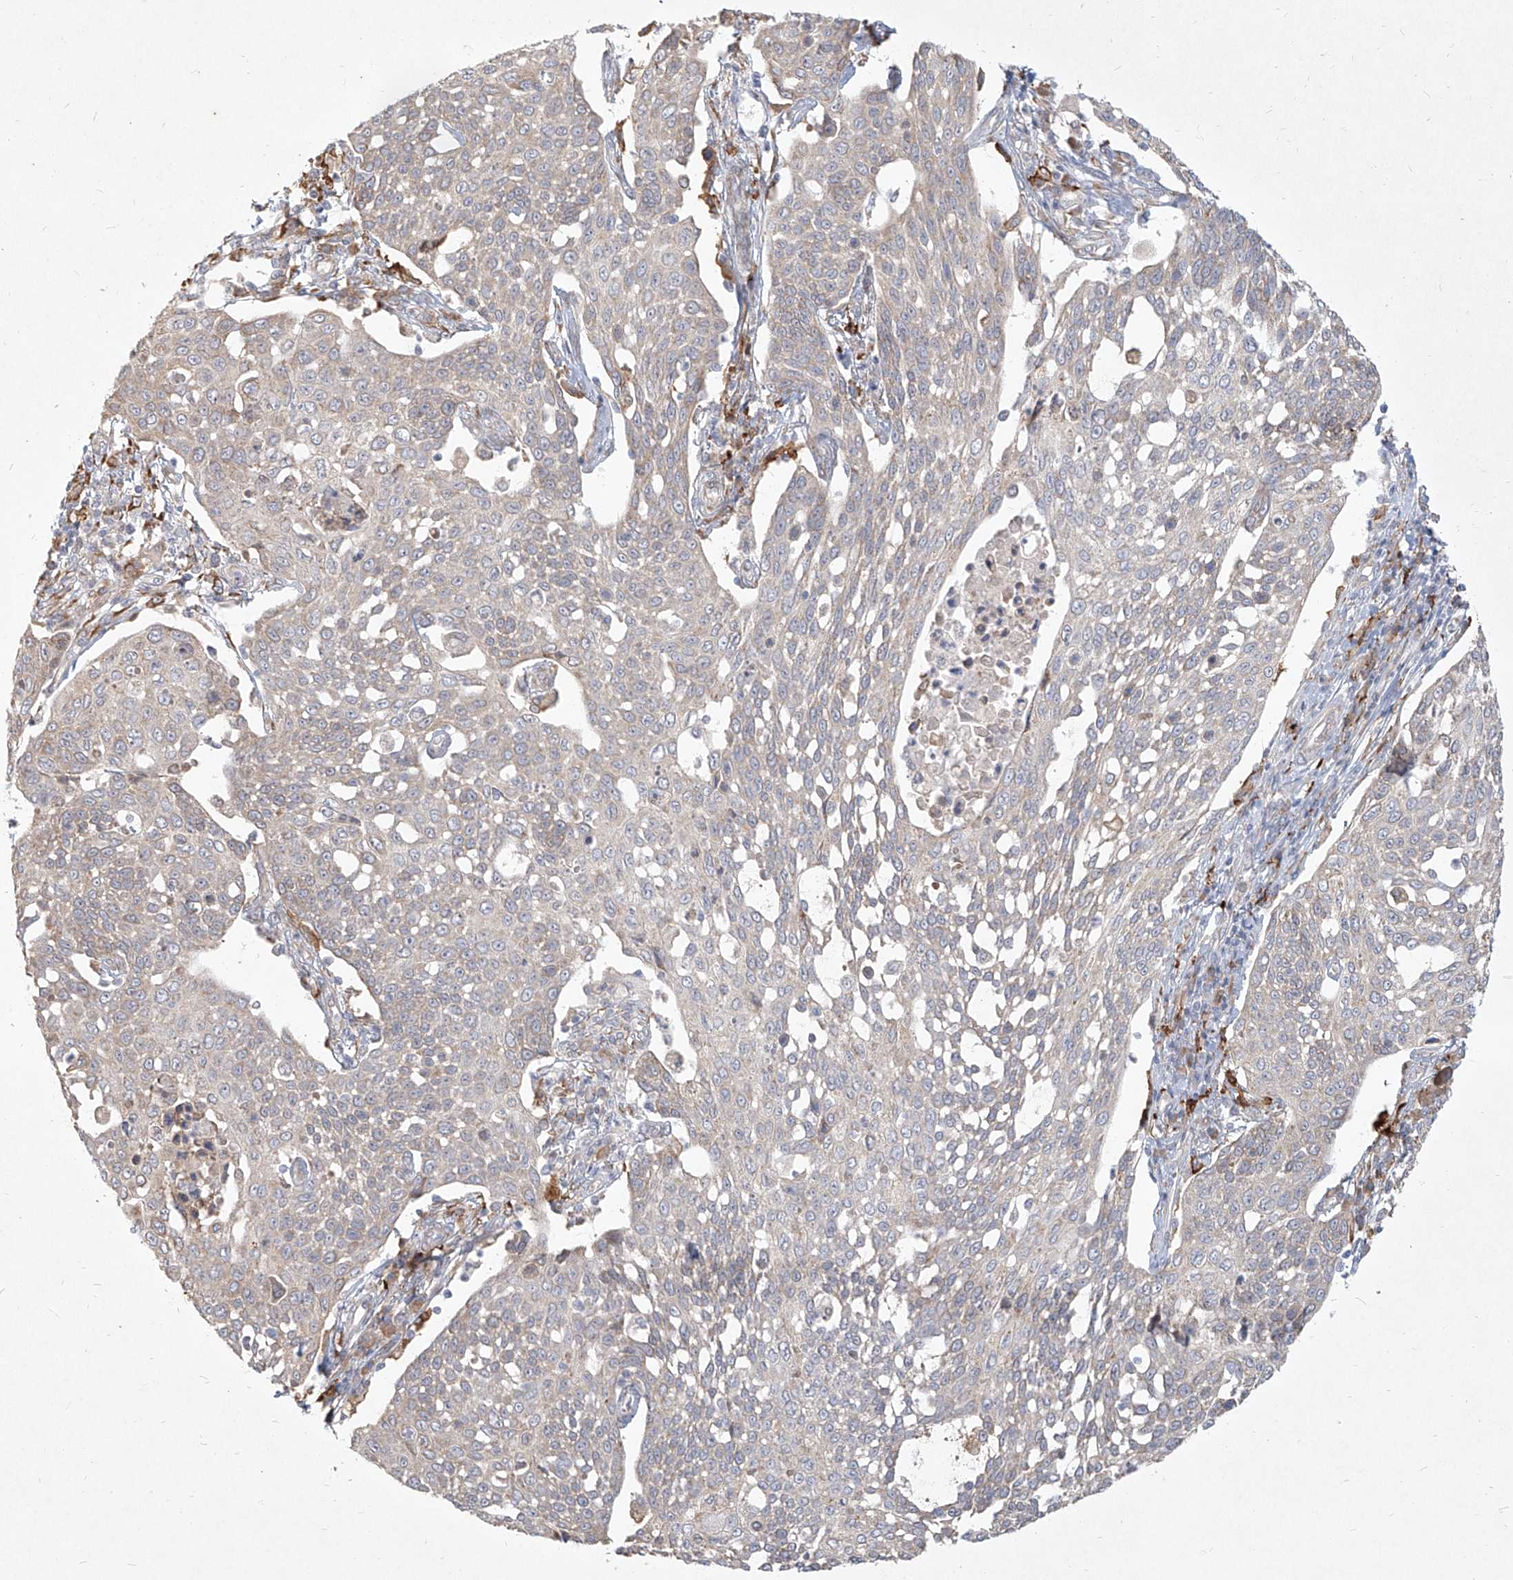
{"staining": {"intensity": "negative", "quantity": "none", "location": "none"}, "tissue": "cervical cancer", "cell_type": "Tumor cells", "image_type": "cancer", "snomed": [{"axis": "morphology", "description": "Squamous cell carcinoma, NOS"}, {"axis": "topography", "description": "Cervix"}], "caption": "Human cervical cancer (squamous cell carcinoma) stained for a protein using immunohistochemistry exhibits no positivity in tumor cells.", "gene": "CD209", "patient": {"sex": "female", "age": 34}}